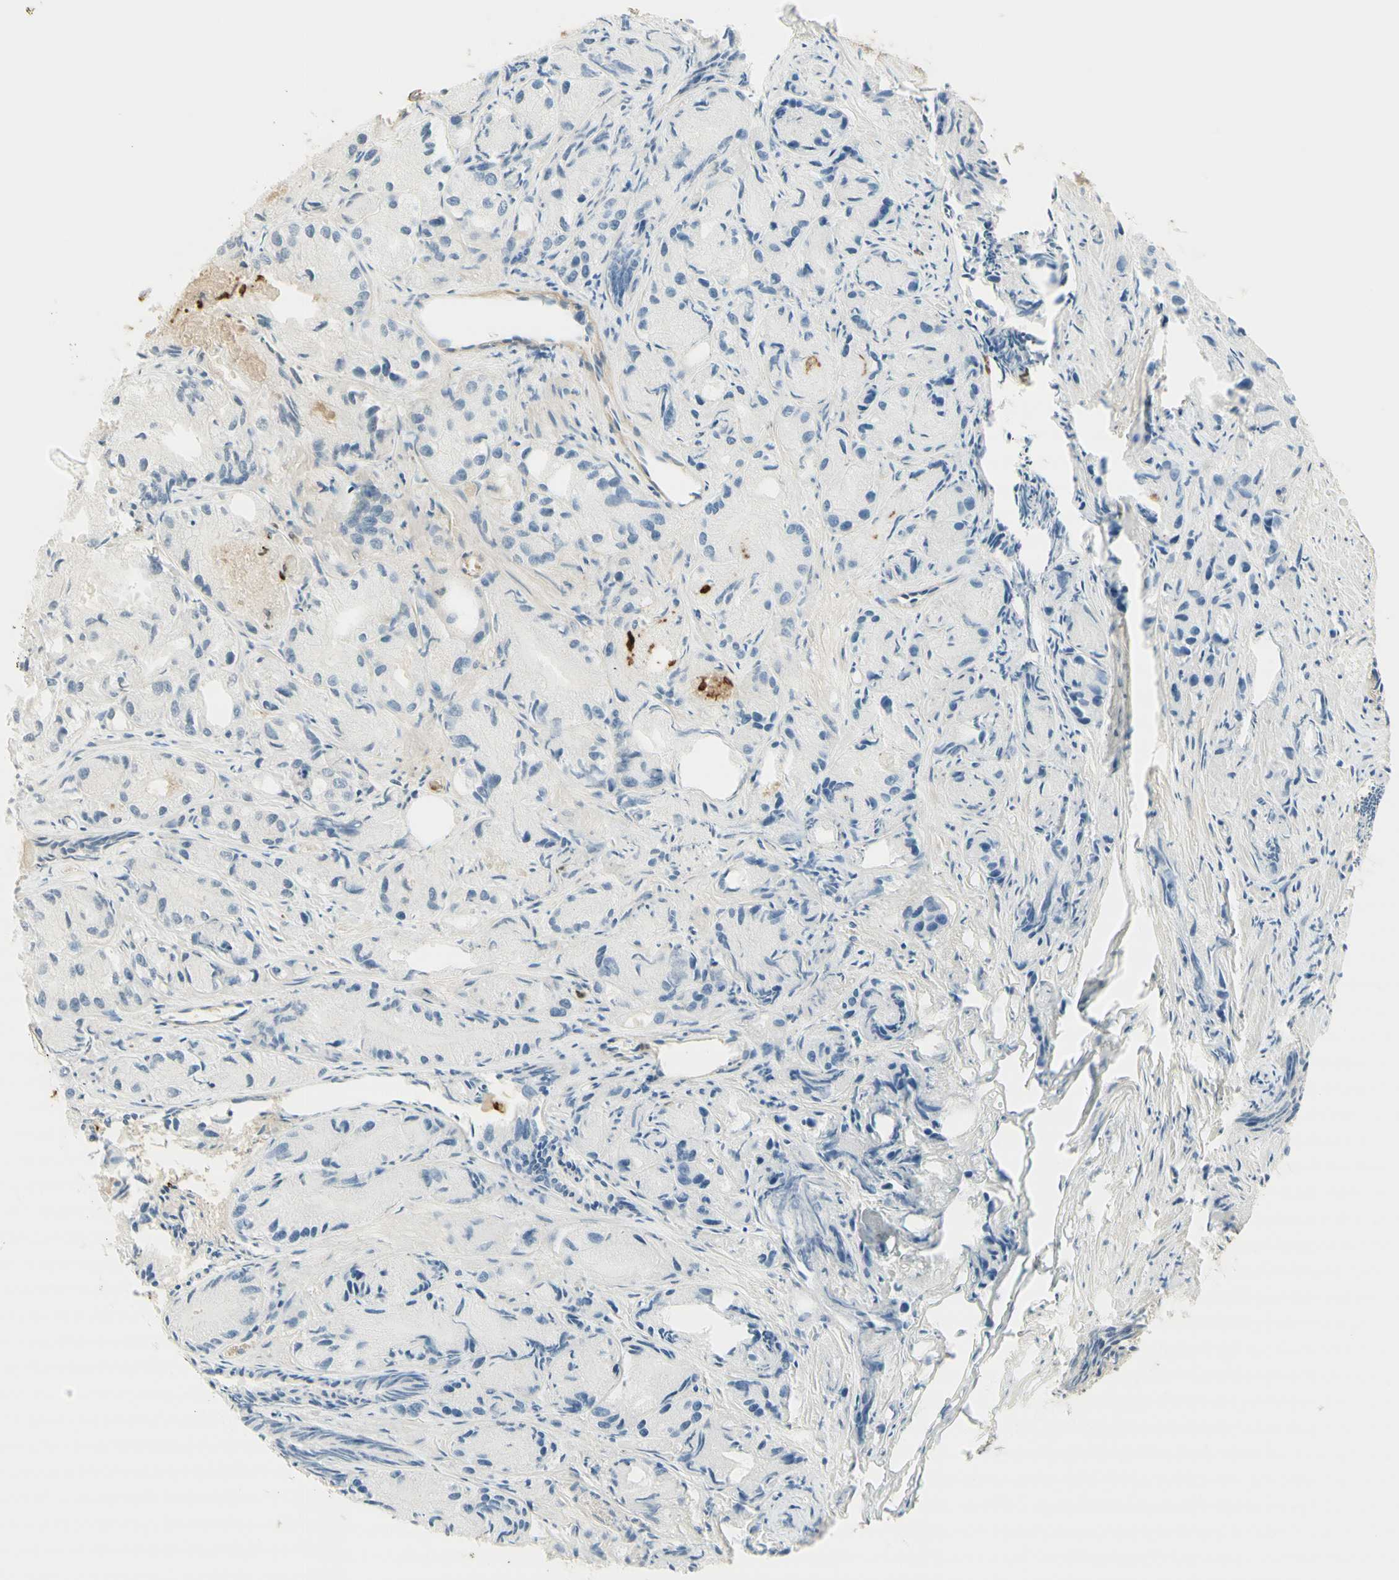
{"staining": {"intensity": "negative", "quantity": "none", "location": "none"}, "tissue": "prostate cancer", "cell_type": "Tumor cells", "image_type": "cancer", "snomed": [{"axis": "morphology", "description": "Adenocarcinoma, Low grade"}, {"axis": "topography", "description": "Prostate"}], "caption": "The IHC image has no significant positivity in tumor cells of prostate cancer tissue.", "gene": "NID1", "patient": {"sex": "male", "age": 72}}